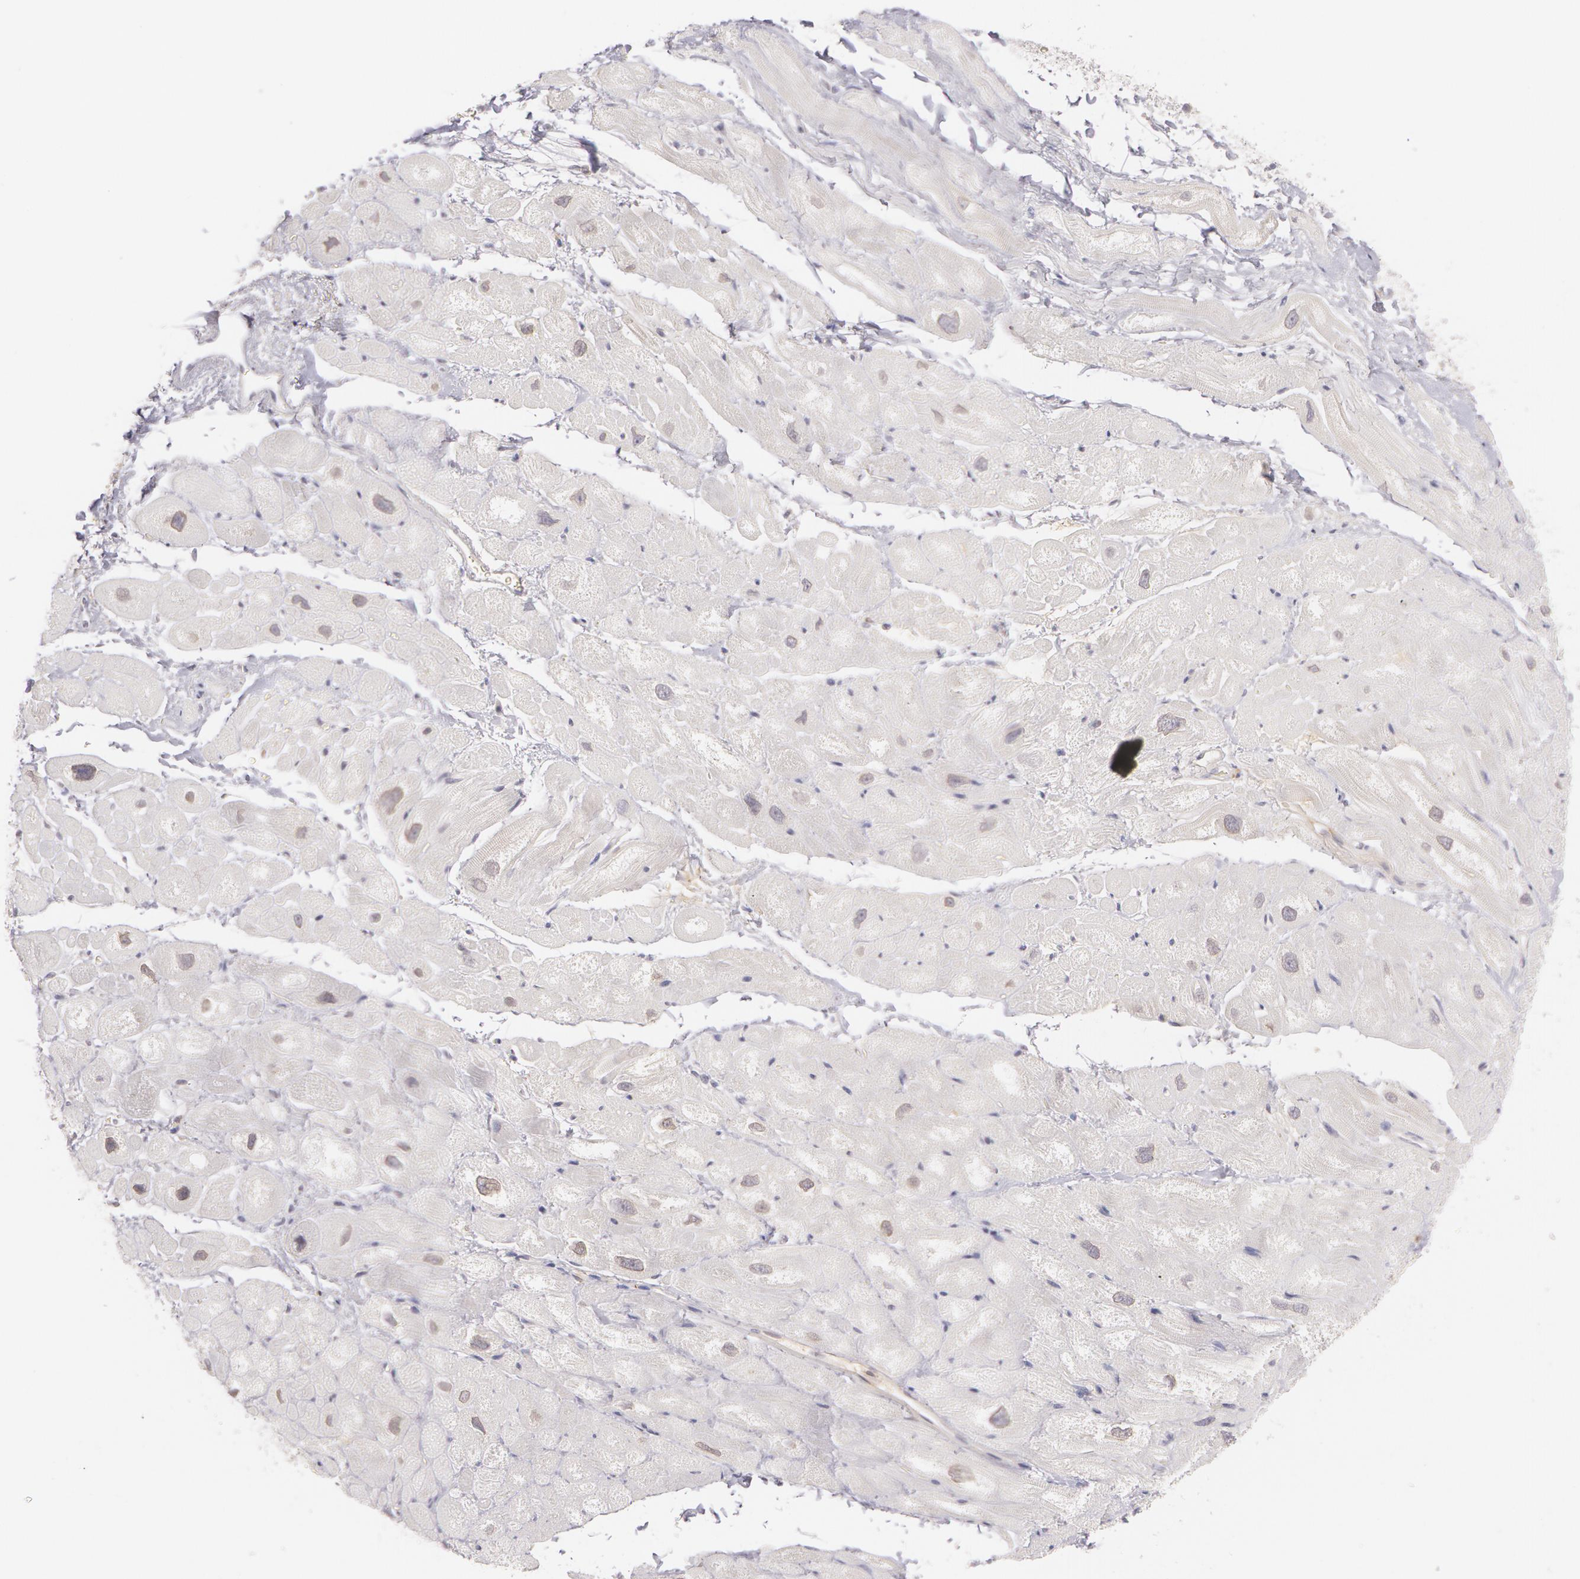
{"staining": {"intensity": "weak", "quantity": "<25%", "location": "cytoplasmic/membranous"}, "tissue": "heart muscle", "cell_type": "Cardiomyocytes", "image_type": "normal", "snomed": [{"axis": "morphology", "description": "Normal tissue, NOS"}, {"axis": "topography", "description": "Heart"}], "caption": "High magnification brightfield microscopy of benign heart muscle stained with DAB (brown) and counterstained with hematoxylin (blue): cardiomyocytes show no significant positivity. (Immunohistochemistry (ihc), brightfield microscopy, high magnification).", "gene": "LBP", "patient": {"sex": "male", "age": 49}}